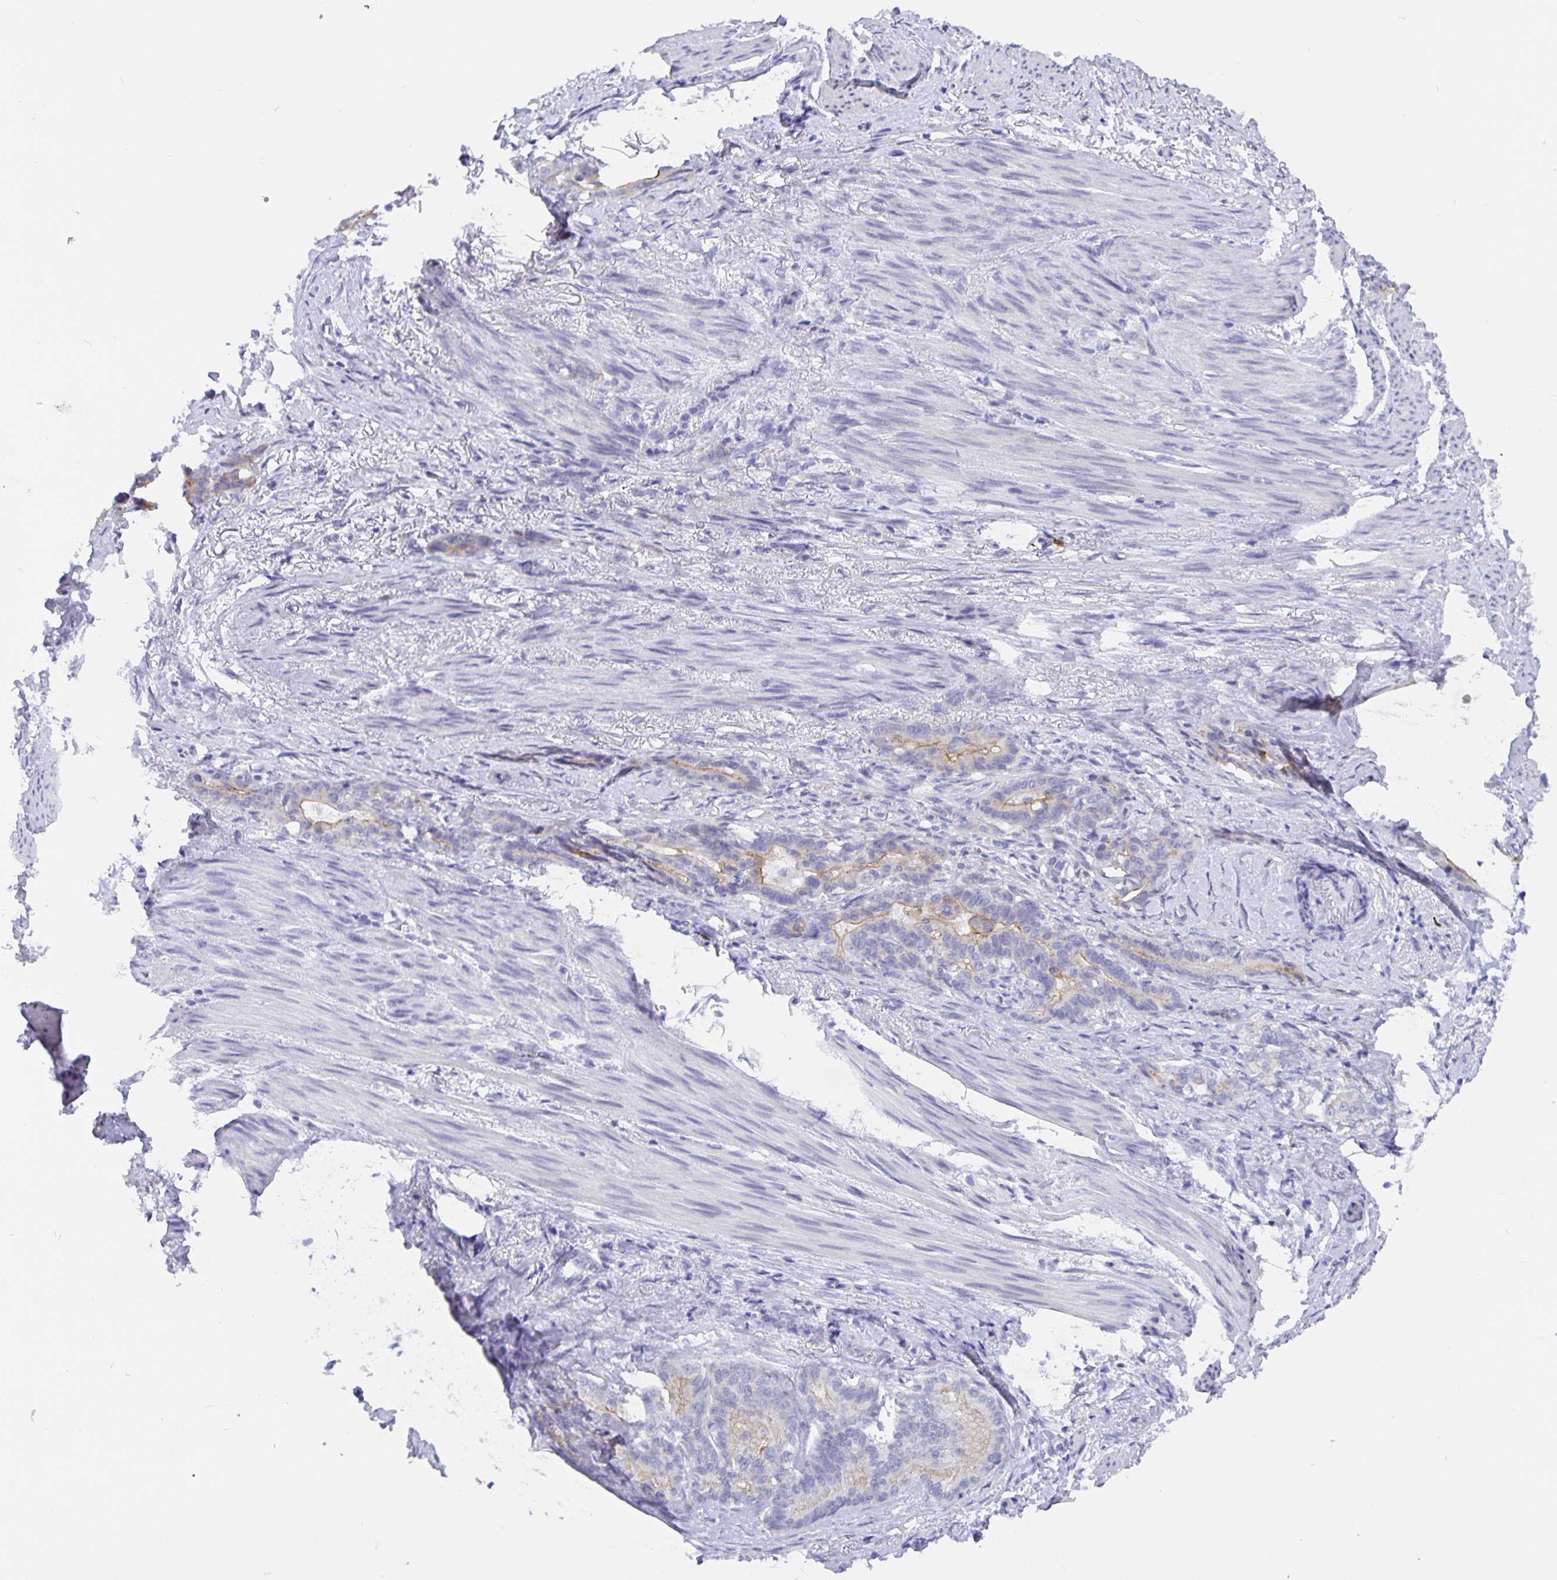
{"staining": {"intensity": "moderate", "quantity": "<25%", "location": "cytoplasmic/membranous"}, "tissue": "stomach cancer", "cell_type": "Tumor cells", "image_type": "cancer", "snomed": [{"axis": "morphology", "description": "Normal tissue, NOS"}, {"axis": "morphology", "description": "Adenocarcinoma, NOS"}, {"axis": "topography", "description": "Esophagus"}, {"axis": "topography", "description": "Stomach, upper"}], "caption": "IHC micrograph of human stomach adenocarcinoma stained for a protein (brown), which reveals low levels of moderate cytoplasmic/membranous expression in approximately <25% of tumor cells.", "gene": "ERMN", "patient": {"sex": "male", "age": 62}}